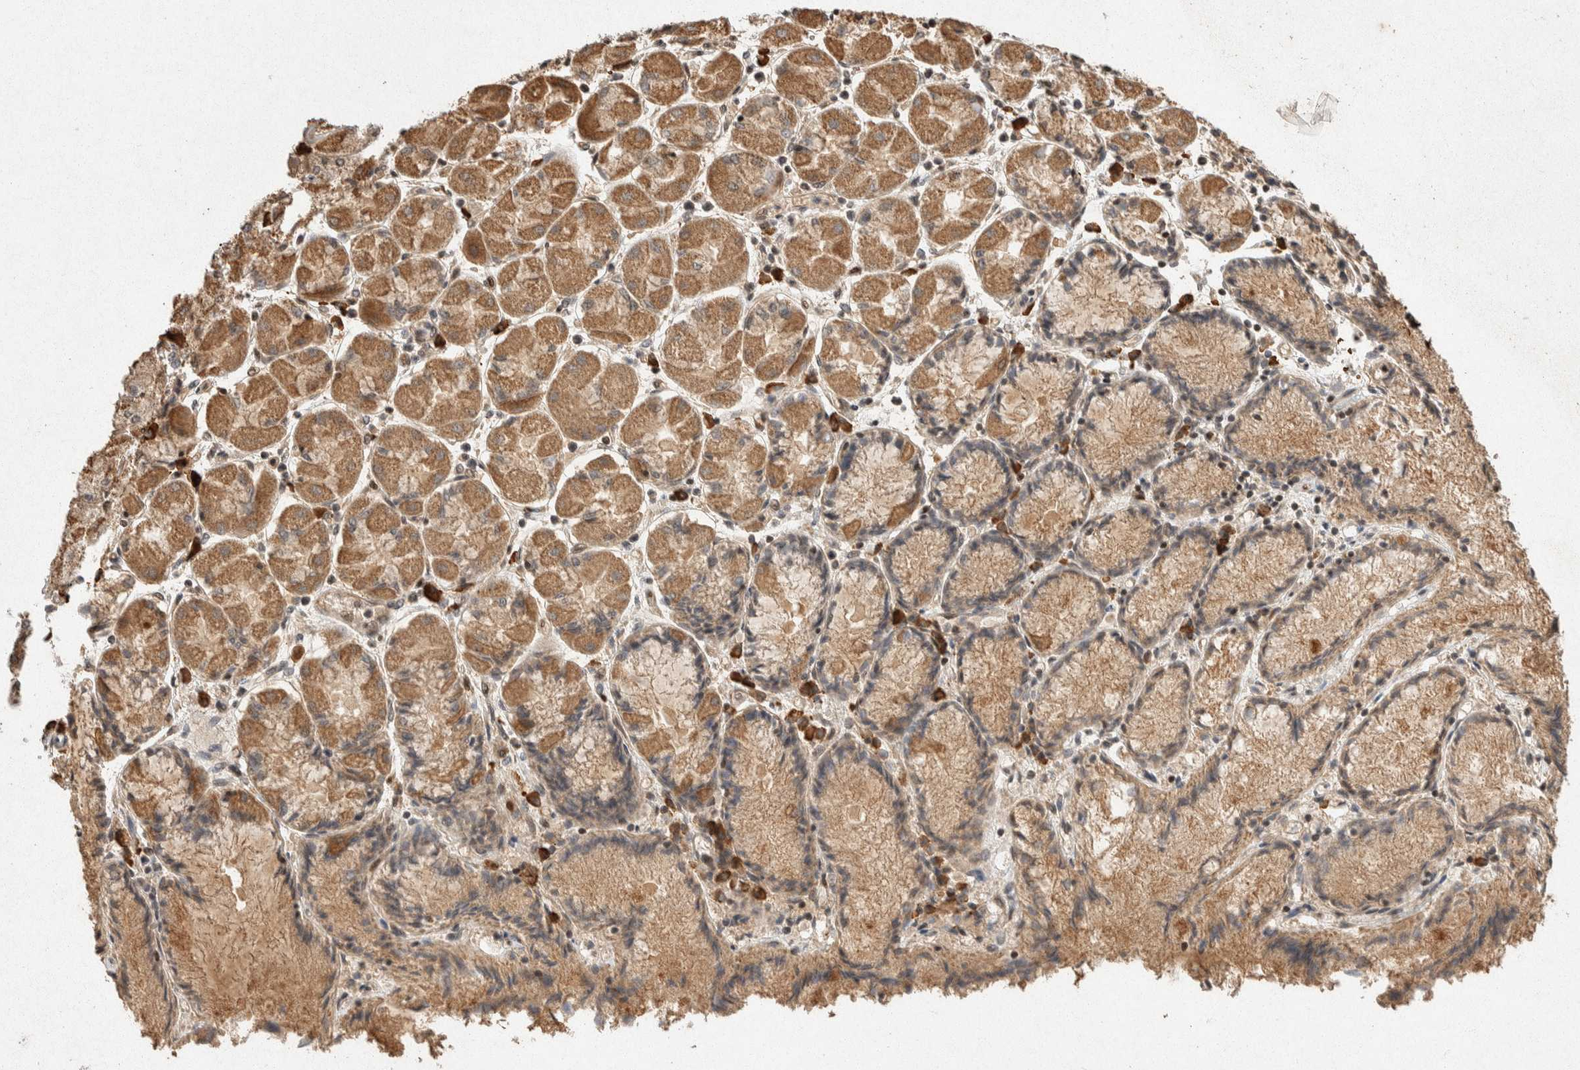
{"staining": {"intensity": "moderate", "quantity": ">75%", "location": "cytoplasmic/membranous"}, "tissue": "stomach cancer", "cell_type": "Tumor cells", "image_type": "cancer", "snomed": [{"axis": "morphology", "description": "Normal tissue, NOS"}, {"axis": "morphology", "description": "Adenocarcinoma, NOS"}, {"axis": "topography", "description": "Stomach, upper"}, {"axis": "topography", "description": "Stomach"}], "caption": "IHC histopathology image of neoplastic tissue: stomach adenocarcinoma stained using IHC shows medium levels of moderate protein expression localized specifically in the cytoplasmic/membranous of tumor cells, appearing as a cytoplasmic/membranous brown color.", "gene": "TOR1B", "patient": {"sex": "male", "age": 59}}